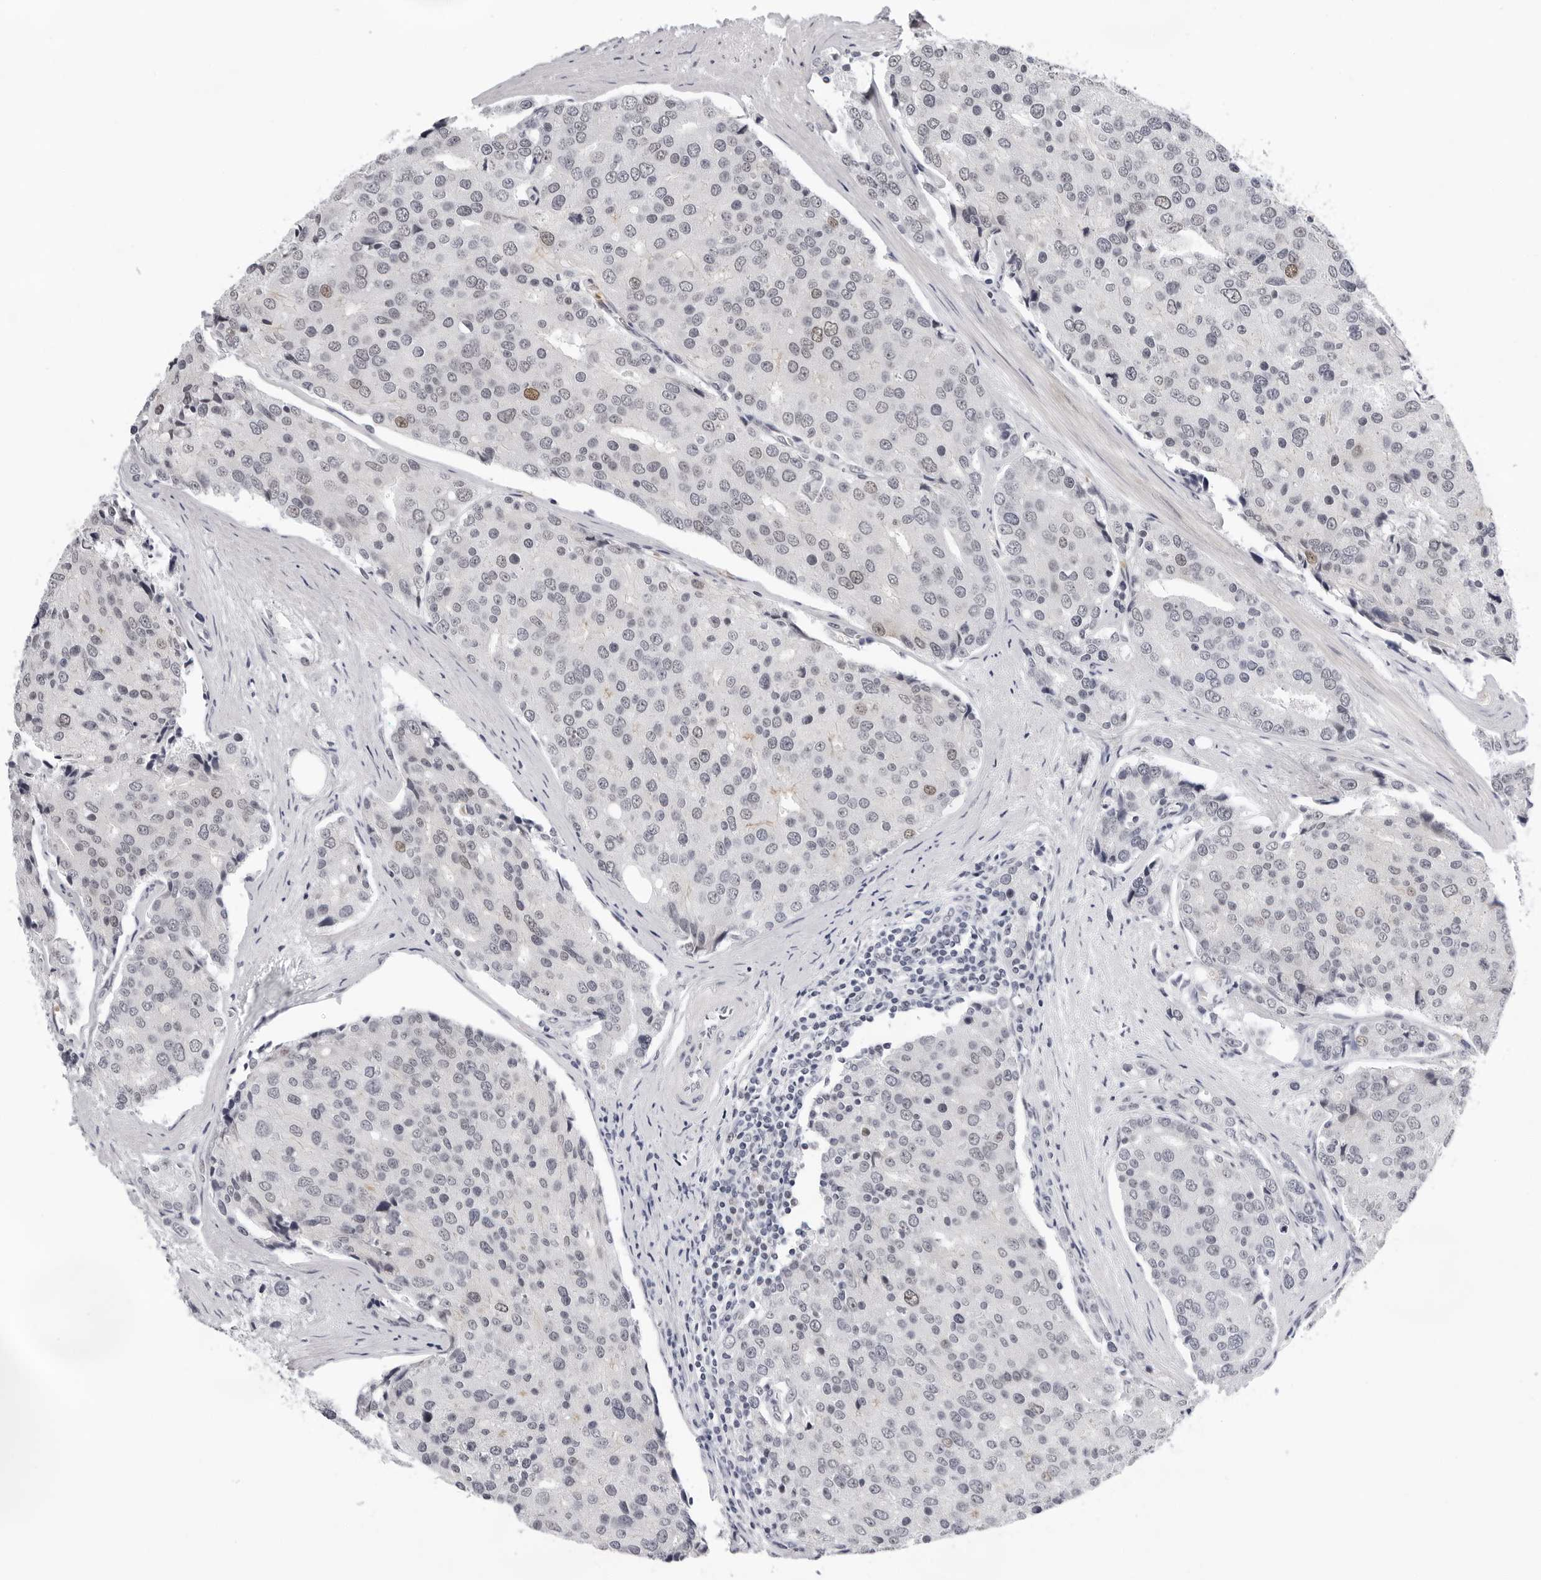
{"staining": {"intensity": "moderate", "quantity": "<25%", "location": "nuclear"}, "tissue": "prostate cancer", "cell_type": "Tumor cells", "image_type": "cancer", "snomed": [{"axis": "morphology", "description": "Adenocarcinoma, High grade"}, {"axis": "topography", "description": "Prostate"}], "caption": "This is a micrograph of immunohistochemistry (IHC) staining of prostate adenocarcinoma (high-grade), which shows moderate expression in the nuclear of tumor cells.", "gene": "USP1", "patient": {"sex": "male", "age": 50}}